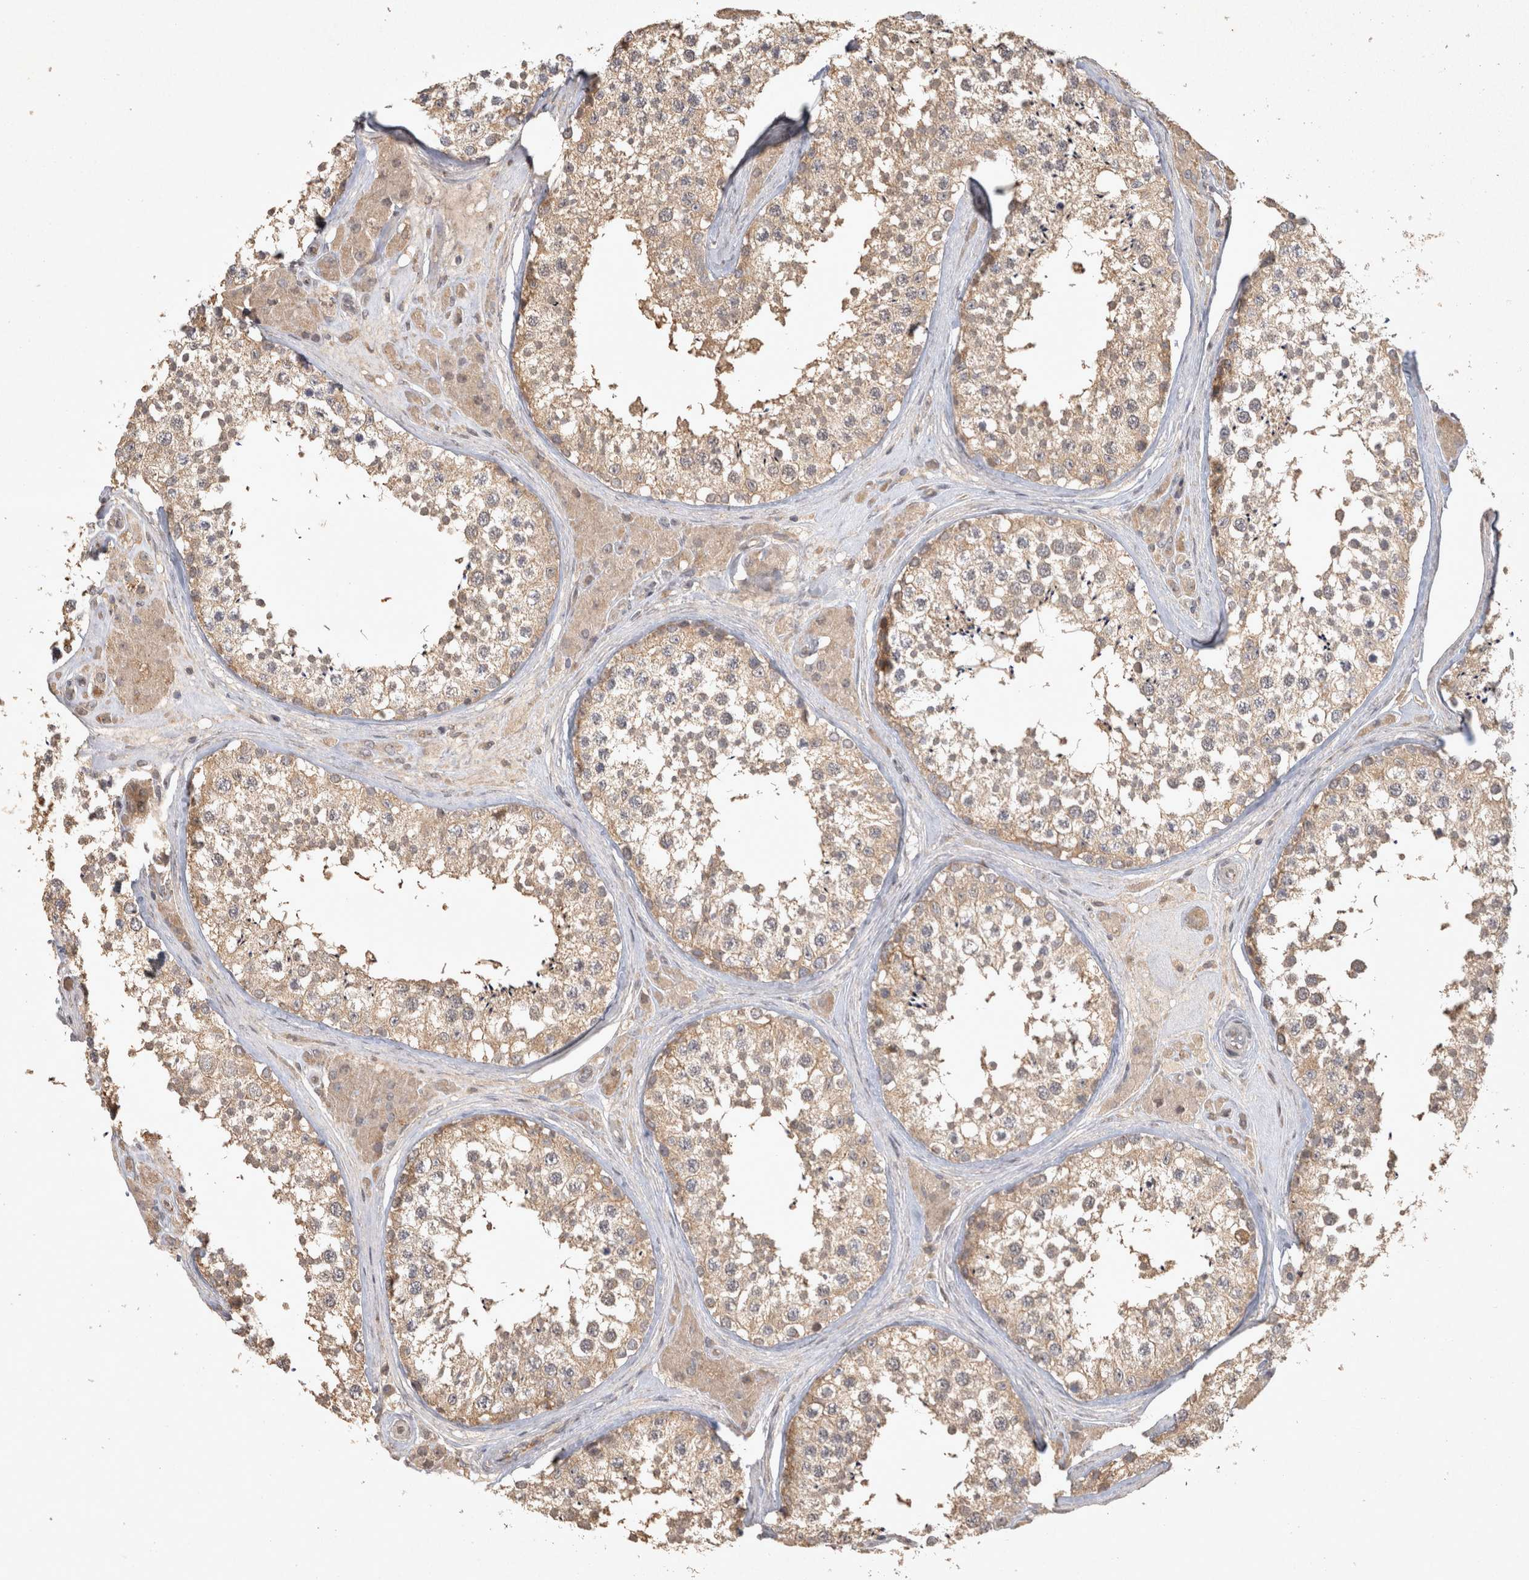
{"staining": {"intensity": "weak", "quantity": ">75%", "location": "cytoplasmic/membranous"}, "tissue": "testis", "cell_type": "Cells in seminiferous ducts", "image_type": "normal", "snomed": [{"axis": "morphology", "description": "Normal tissue, NOS"}, {"axis": "topography", "description": "Testis"}], "caption": "Weak cytoplasmic/membranous protein positivity is appreciated in approximately >75% of cells in seminiferous ducts in testis. (DAB (3,3'-diaminobenzidine) = brown stain, brightfield microscopy at high magnification).", "gene": "OSTN", "patient": {"sex": "male", "age": 46}}